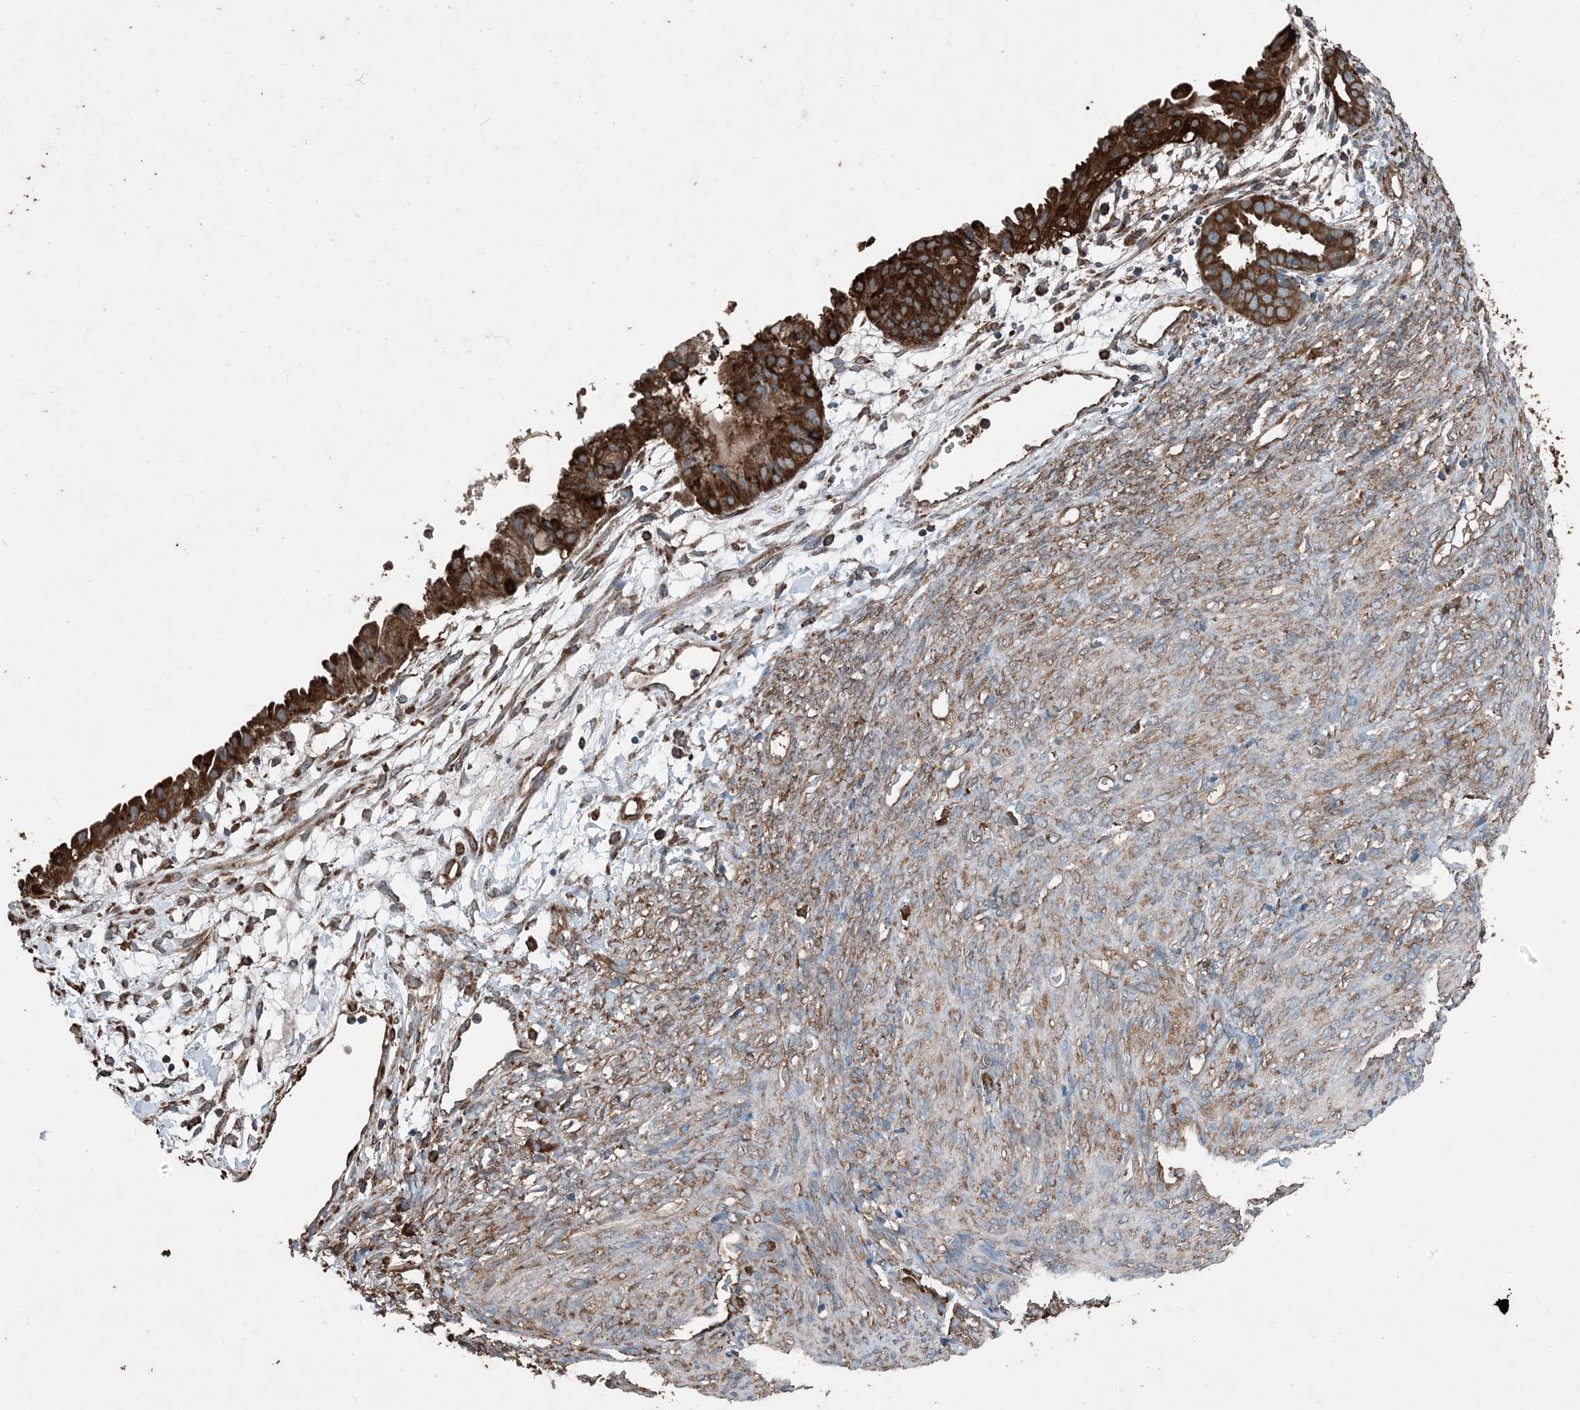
{"staining": {"intensity": "strong", "quantity": ">75%", "location": "cytoplasmic/membranous"}, "tissue": "cervical cancer", "cell_type": "Tumor cells", "image_type": "cancer", "snomed": [{"axis": "morphology", "description": "Normal tissue, NOS"}, {"axis": "morphology", "description": "Adenocarcinoma, NOS"}, {"axis": "topography", "description": "Cervix"}, {"axis": "topography", "description": "Endometrium"}], "caption": "Immunohistochemical staining of cervical cancer (adenocarcinoma) displays high levels of strong cytoplasmic/membranous protein staining in about >75% of tumor cells. The protein of interest is shown in brown color, while the nuclei are stained blue.", "gene": "PDIA6", "patient": {"sex": "female", "age": 86}}